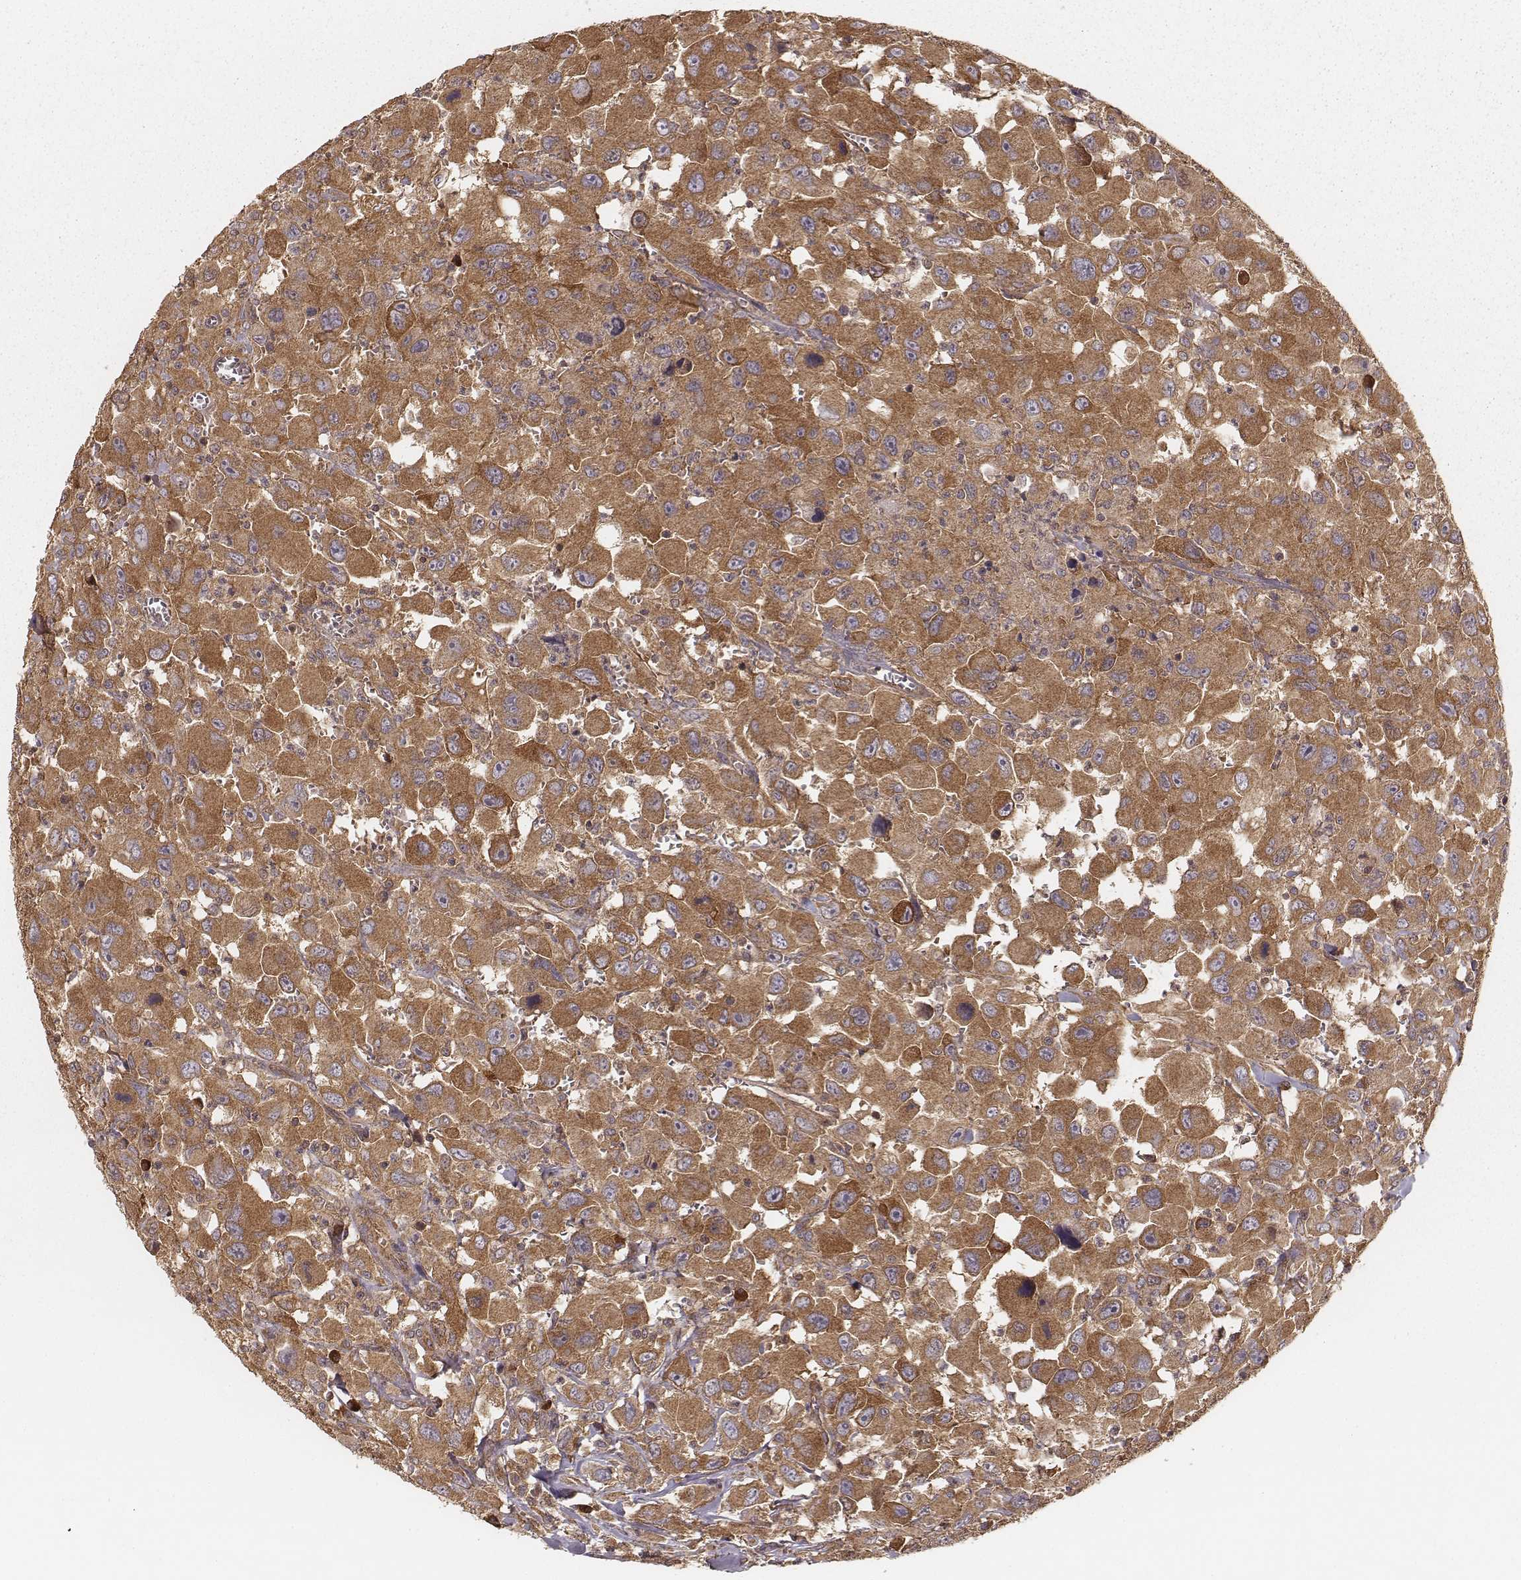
{"staining": {"intensity": "moderate", "quantity": ">75%", "location": "cytoplasmic/membranous"}, "tissue": "head and neck cancer", "cell_type": "Tumor cells", "image_type": "cancer", "snomed": [{"axis": "morphology", "description": "Squamous cell carcinoma, NOS"}, {"axis": "morphology", "description": "Squamous cell carcinoma, metastatic, NOS"}, {"axis": "topography", "description": "Oral tissue"}, {"axis": "topography", "description": "Head-Neck"}], "caption": "Head and neck cancer stained with DAB immunohistochemistry exhibits medium levels of moderate cytoplasmic/membranous positivity in about >75% of tumor cells.", "gene": "CARS1", "patient": {"sex": "female", "age": 85}}